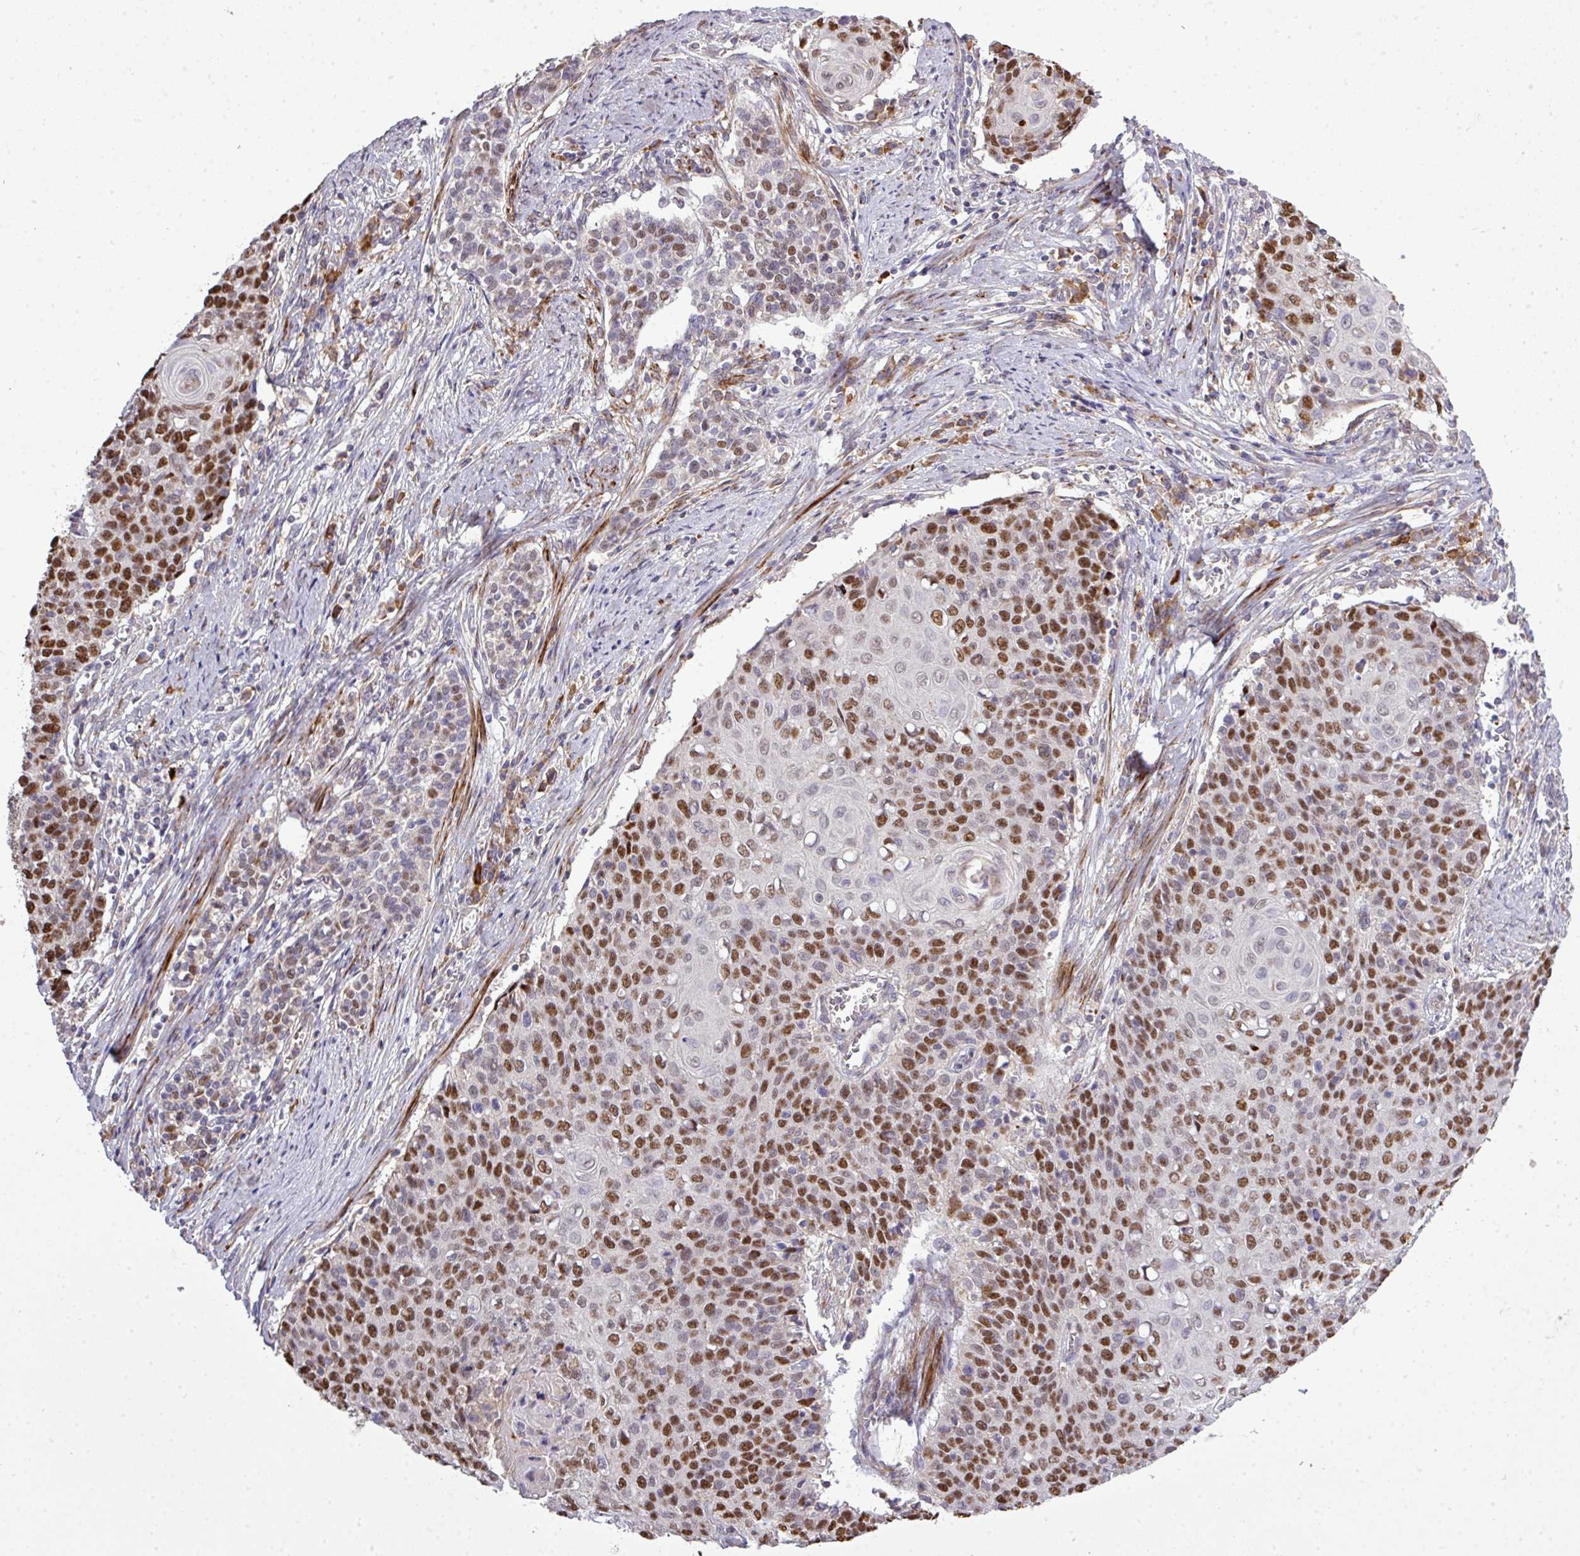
{"staining": {"intensity": "strong", "quantity": "25%-75%", "location": "nuclear"}, "tissue": "cervical cancer", "cell_type": "Tumor cells", "image_type": "cancer", "snomed": [{"axis": "morphology", "description": "Squamous cell carcinoma, NOS"}, {"axis": "topography", "description": "Cervix"}], "caption": "Brown immunohistochemical staining in human cervical cancer (squamous cell carcinoma) demonstrates strong nuclear positivity in approximately 25%-75% of tumor cells. (DAB (3,3'-diaminobenzidine) = brown stain, brightfield microscopy at high magnification).", "gene": "TPRA1", "patient": {"sex": "female", "age": 39}}